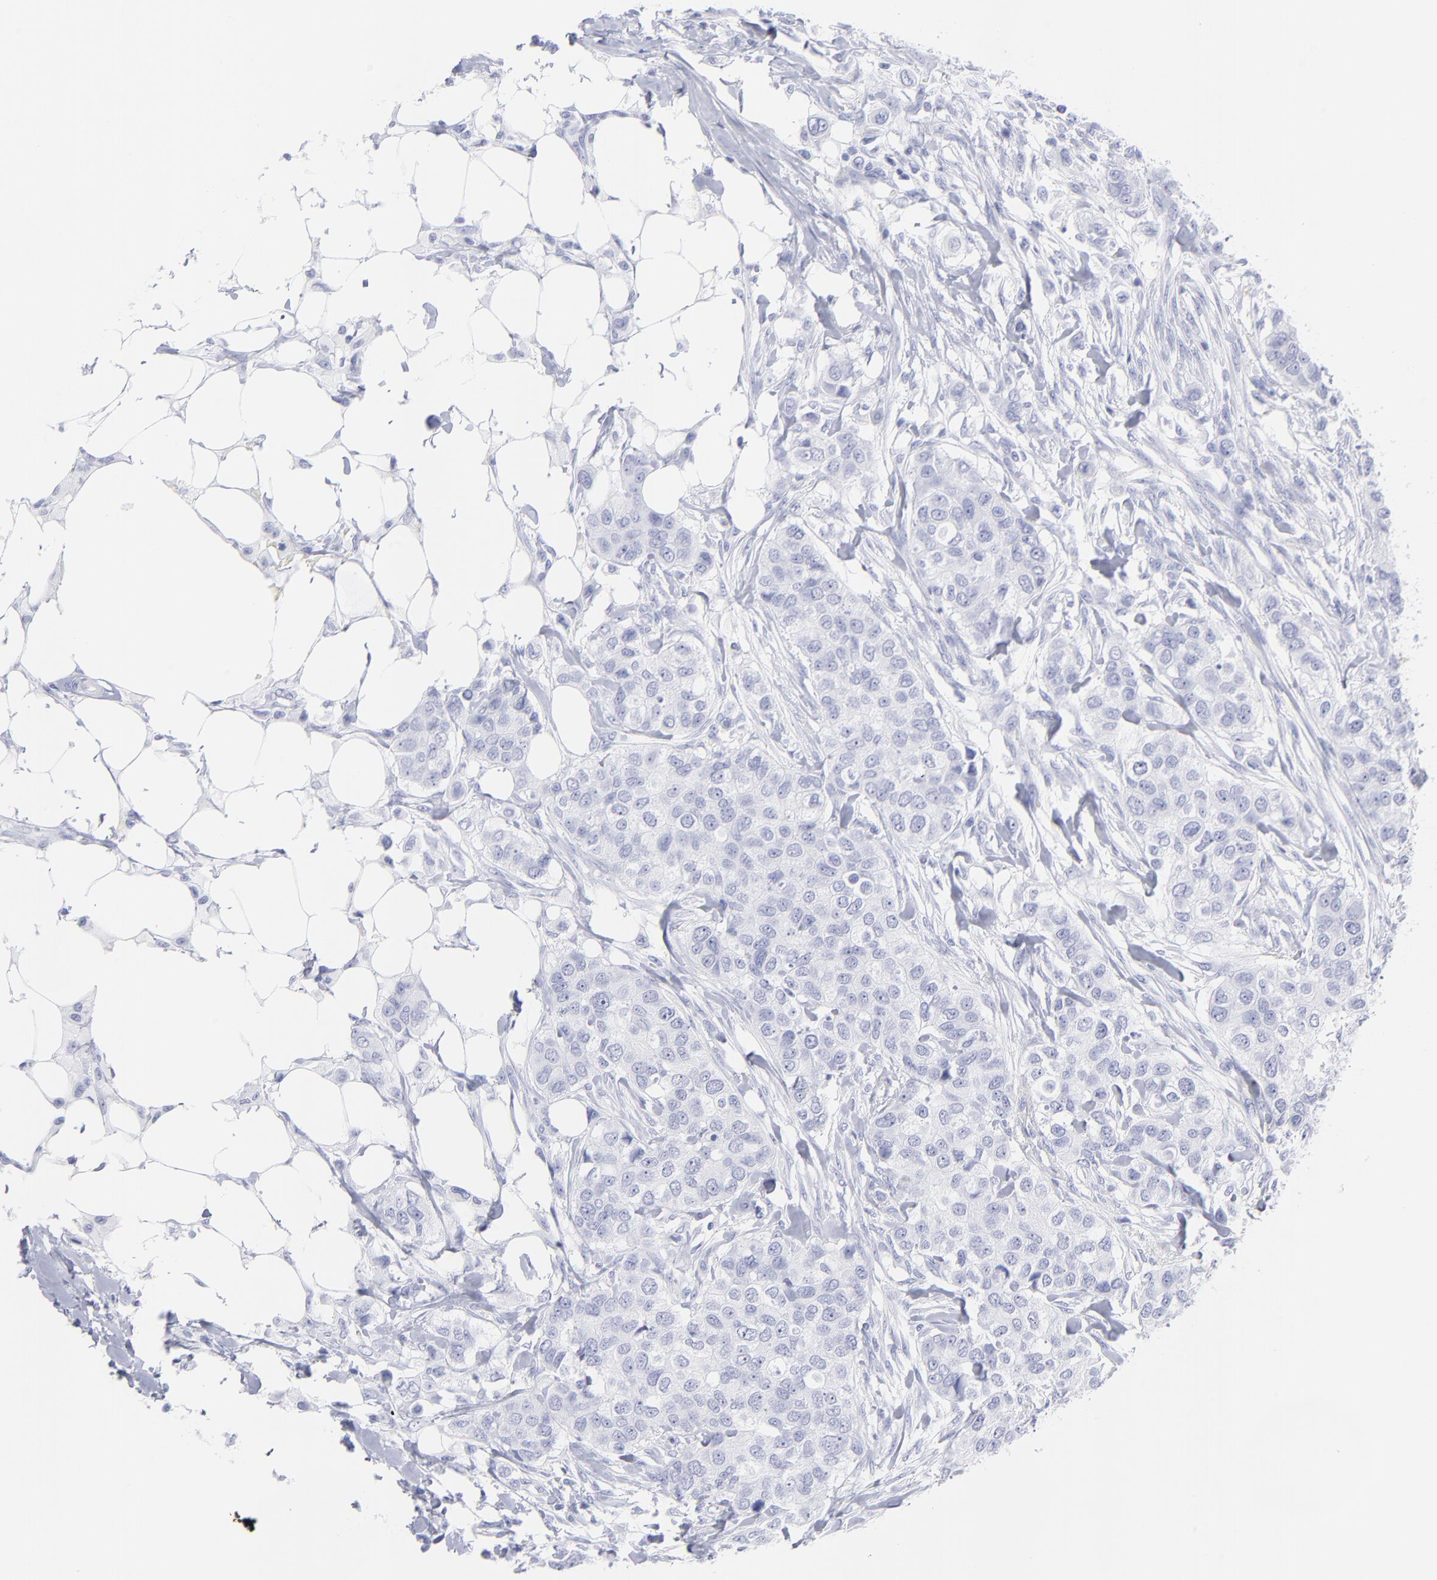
{"staining": {"intensity": "negative", "quantity": "none", "location": "none"}, "tissue": "breast cancer", "cell_type": "Tumor cells", "image_type": "cancer", "snomed": [{"axis": "morphology", "description": "Normal tissue, NOS"}, {"axis": "morphology", "description": "Duct carcinoma"}, {"axis": "topography", "description": "Breast"}], "caption": "A high-resolution image shows IHC staining of breast intraductal carcinoma, which displays no significant staining in tumor cells.", "gene": "F13B", "patient": {"sex": "female", "age": 49}}